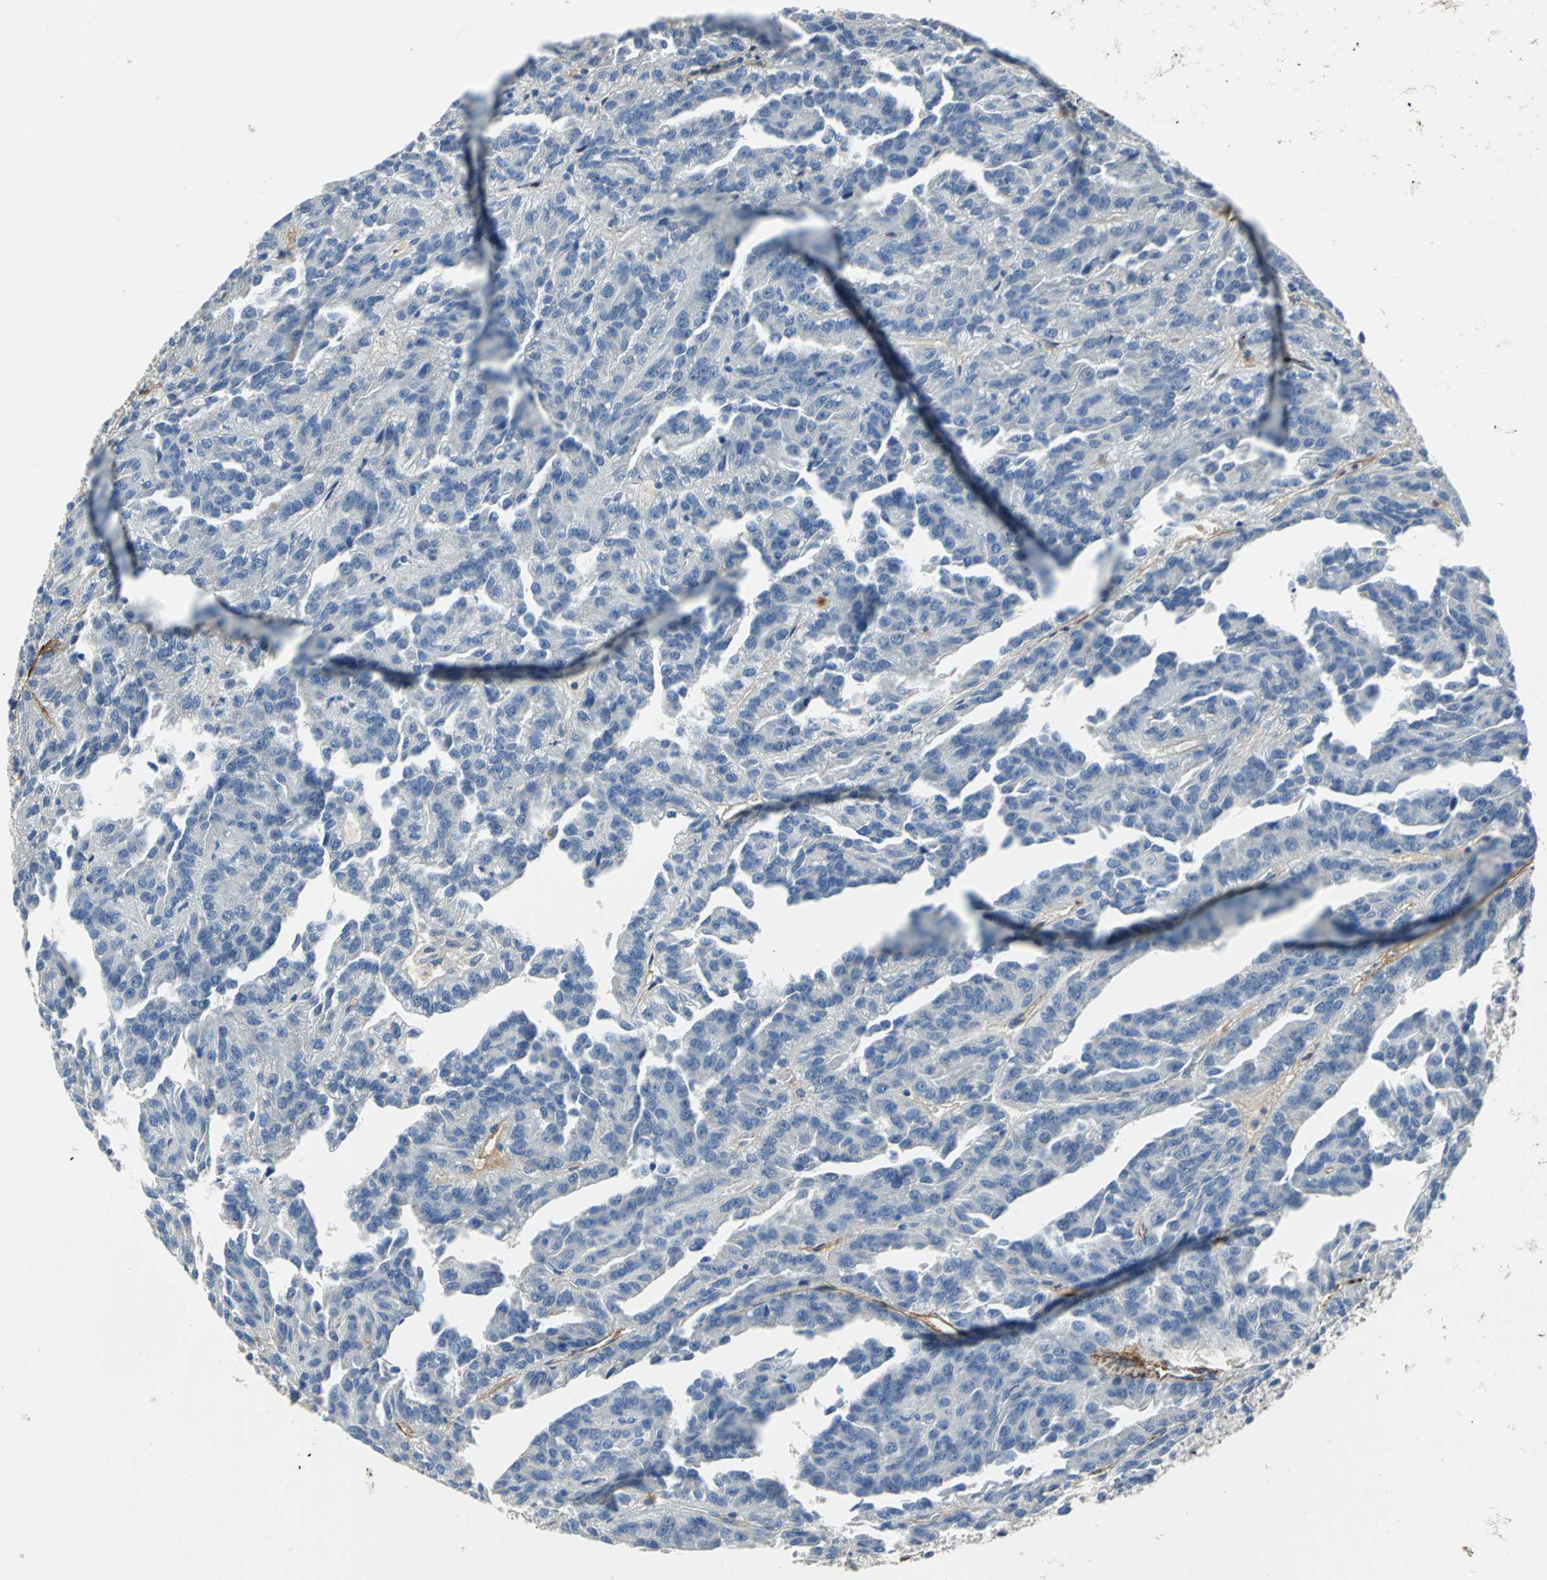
{"staining": {"intensity": "negative", "quantity": "none", "location": "none"}, "tissue": "renal cancer", "cell_type": "Tumor cells", "image_type": "cancer", "snomed": [{"axis": "morphology", "description": "Adenocarcinoma, NOS"}, {"axis": "topography", "description": "Kidney"}], "caption": "Immunohistochemical staining of renal adenocarcinoma reveals no significant staining in tumor cells.", "gene": "EFNB3", "patient": {"sex": "male", "age": 46}}